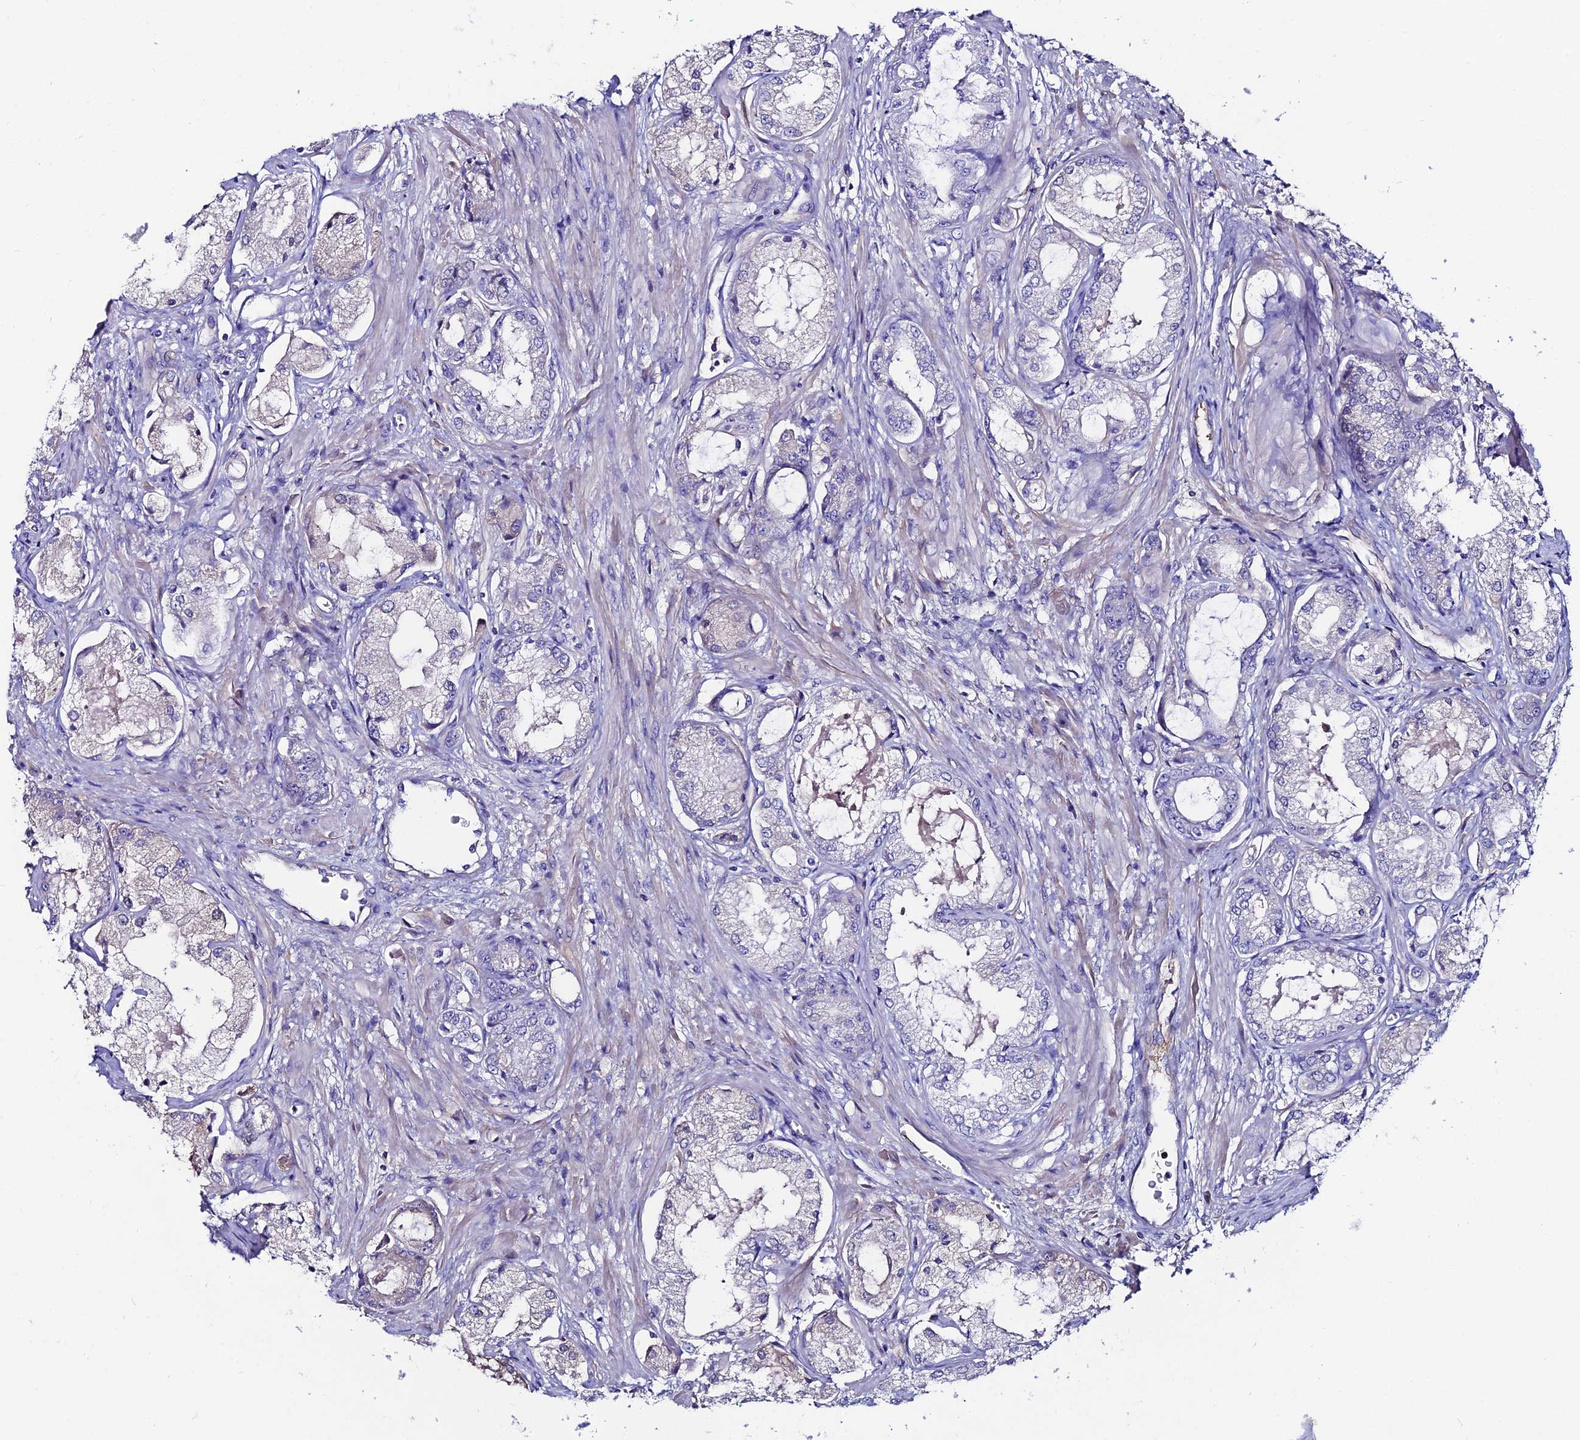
{"staining": {"intensity": "negative", "quantity": "none", "location": "none"}, "tissue": "prostate cancer", "cell_type": "Tumor cells", "image_type": "cancer", "snomed": [{"axis": "morphology", "description": "Adenocarcinoma, Low grade"}, {"axis": "topography", "description": "Prostate"}], "caption": "DAB (3,3'-diaminobenzidine) immunohistochemical staining of prostate cancer (adenocarcinoma (low-grade)) shows no significant staining in tumor cells.", "gene": "SLC25A16", "patient": {"sex": "male", "age": 68}}